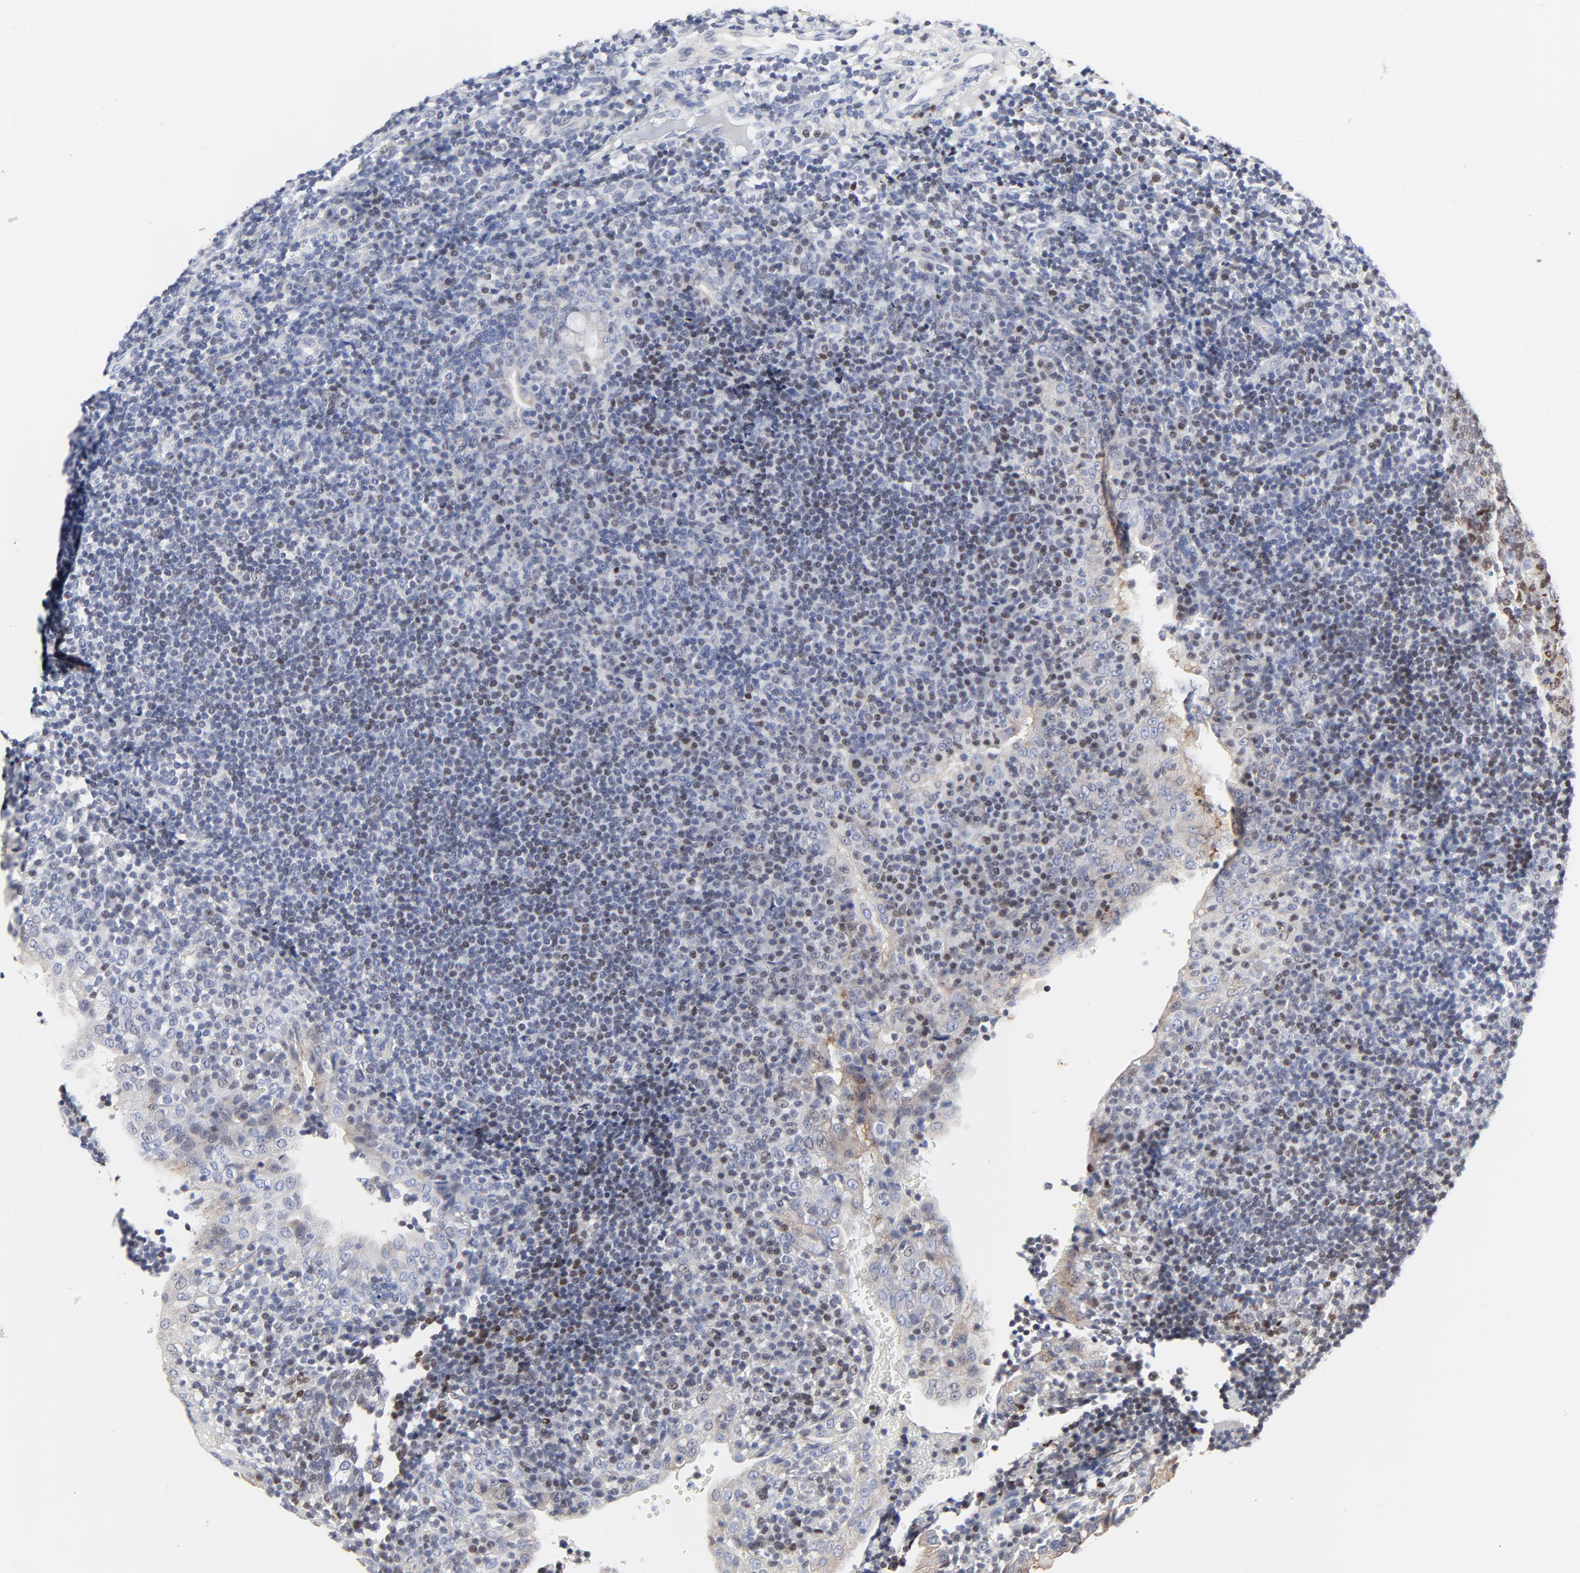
{"staining": {"intensity": "moderate", "quantity": "25%-75%", "location": "nuclear"}, "tissue": "tonsil", "cell_type": "Germinal center cells", "image_type": "normal", "snomed": [{"axis": "morphology", "description": "Normal tissue, NOS"}, {"axis": "topography", "description": "Tonsil"}], "caption": "Immunohistochemical staining of benign human tonsil displays 25%-75% levels of moderate nuclear protein expression in about 25%-75% of germinal center cells.", "gene": "LNX1", "patient": {"sex": "female", "age": 40}}